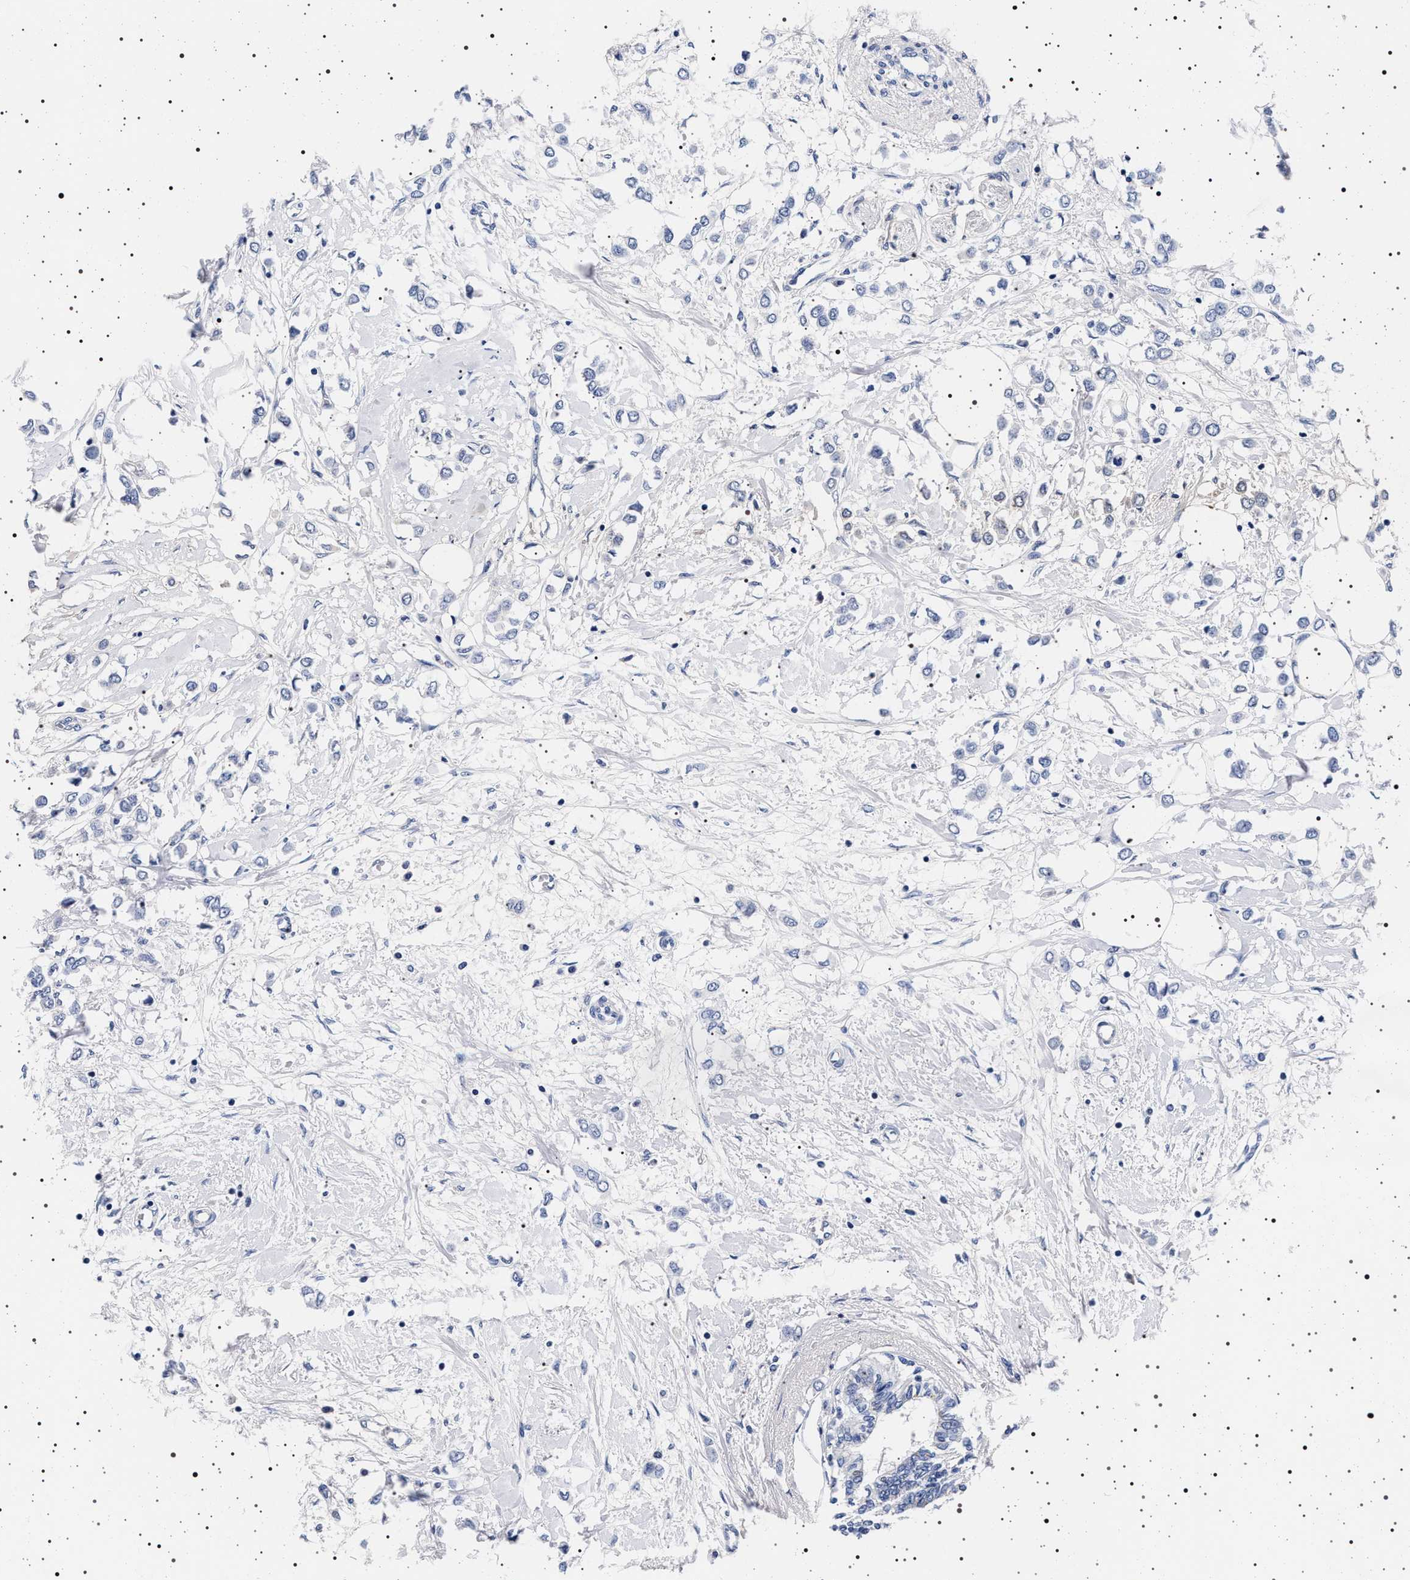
{"staining": {"intensity": "negative", "quantity": "none", "location": "none"}, "tissue": "breast cancer", "cell_type": "Tumor cells", "image_type": "cancer", "snomed": [{"axis": "morphology", "description": "Lobular carcinoma"}, {"axis": "topography", "description": "Breast"}], "caption": "There is no significant positivity in tumor cells of breast lobular carcinoma.", "gene": "MAPK10", "patient": {"sex": "female", "age": 51}}